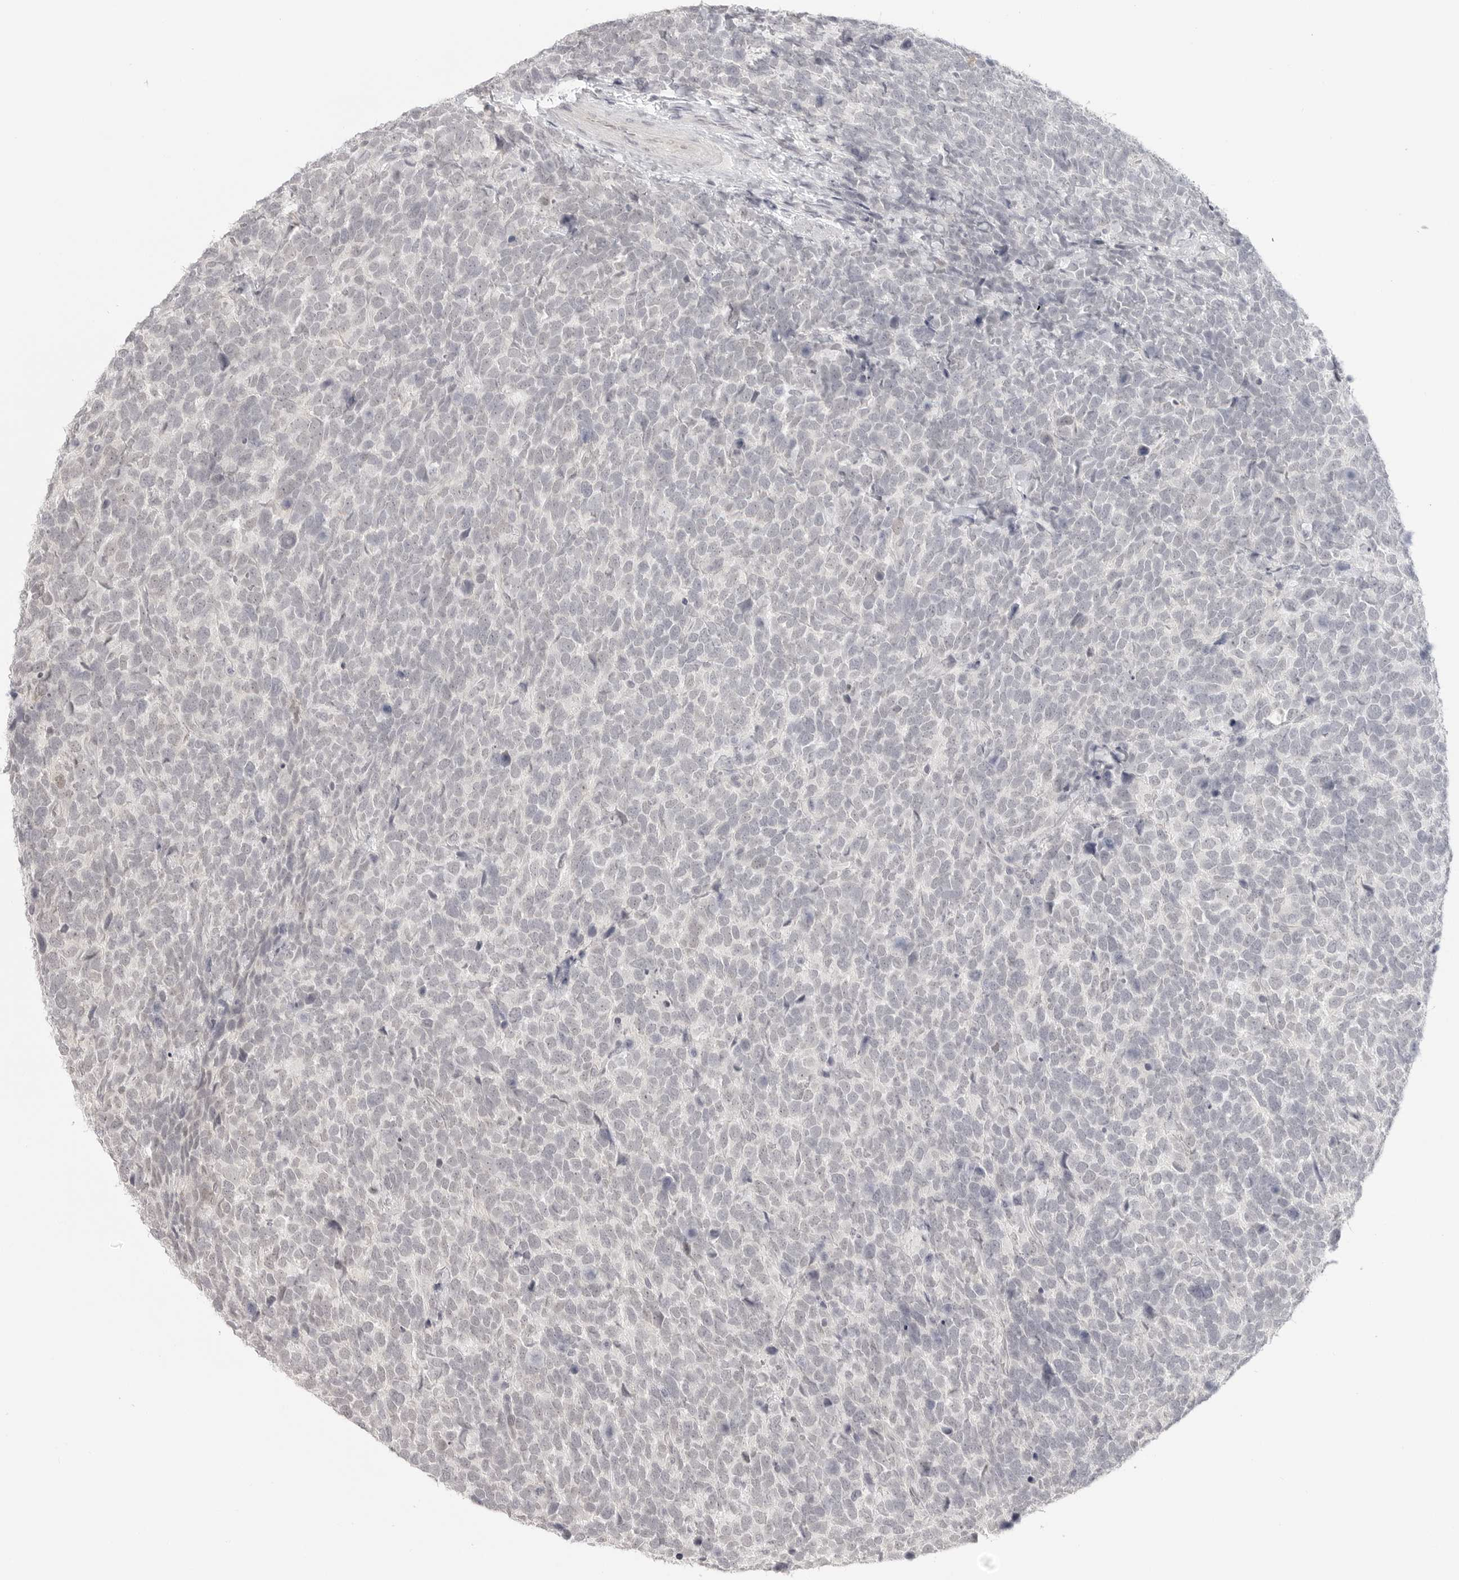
{"staining": {"intensity": "negative", "quantity": "none", "location": "none"}, "tissue": "urothelial cancer", "cell_type": "Tumor cells", "image_type": "cancer", "snomed": [{"axis": "morphology", "description": "Urothelial carcinoma, High grade"}, {"axis": "topography", "description": "Urinary bladder"}], "caption": "A histopathology image of human urothelial cancer is negative for staining in tumor cells.", "gene": "KLK11", "patient": {"sex": "female", "age": 82}}